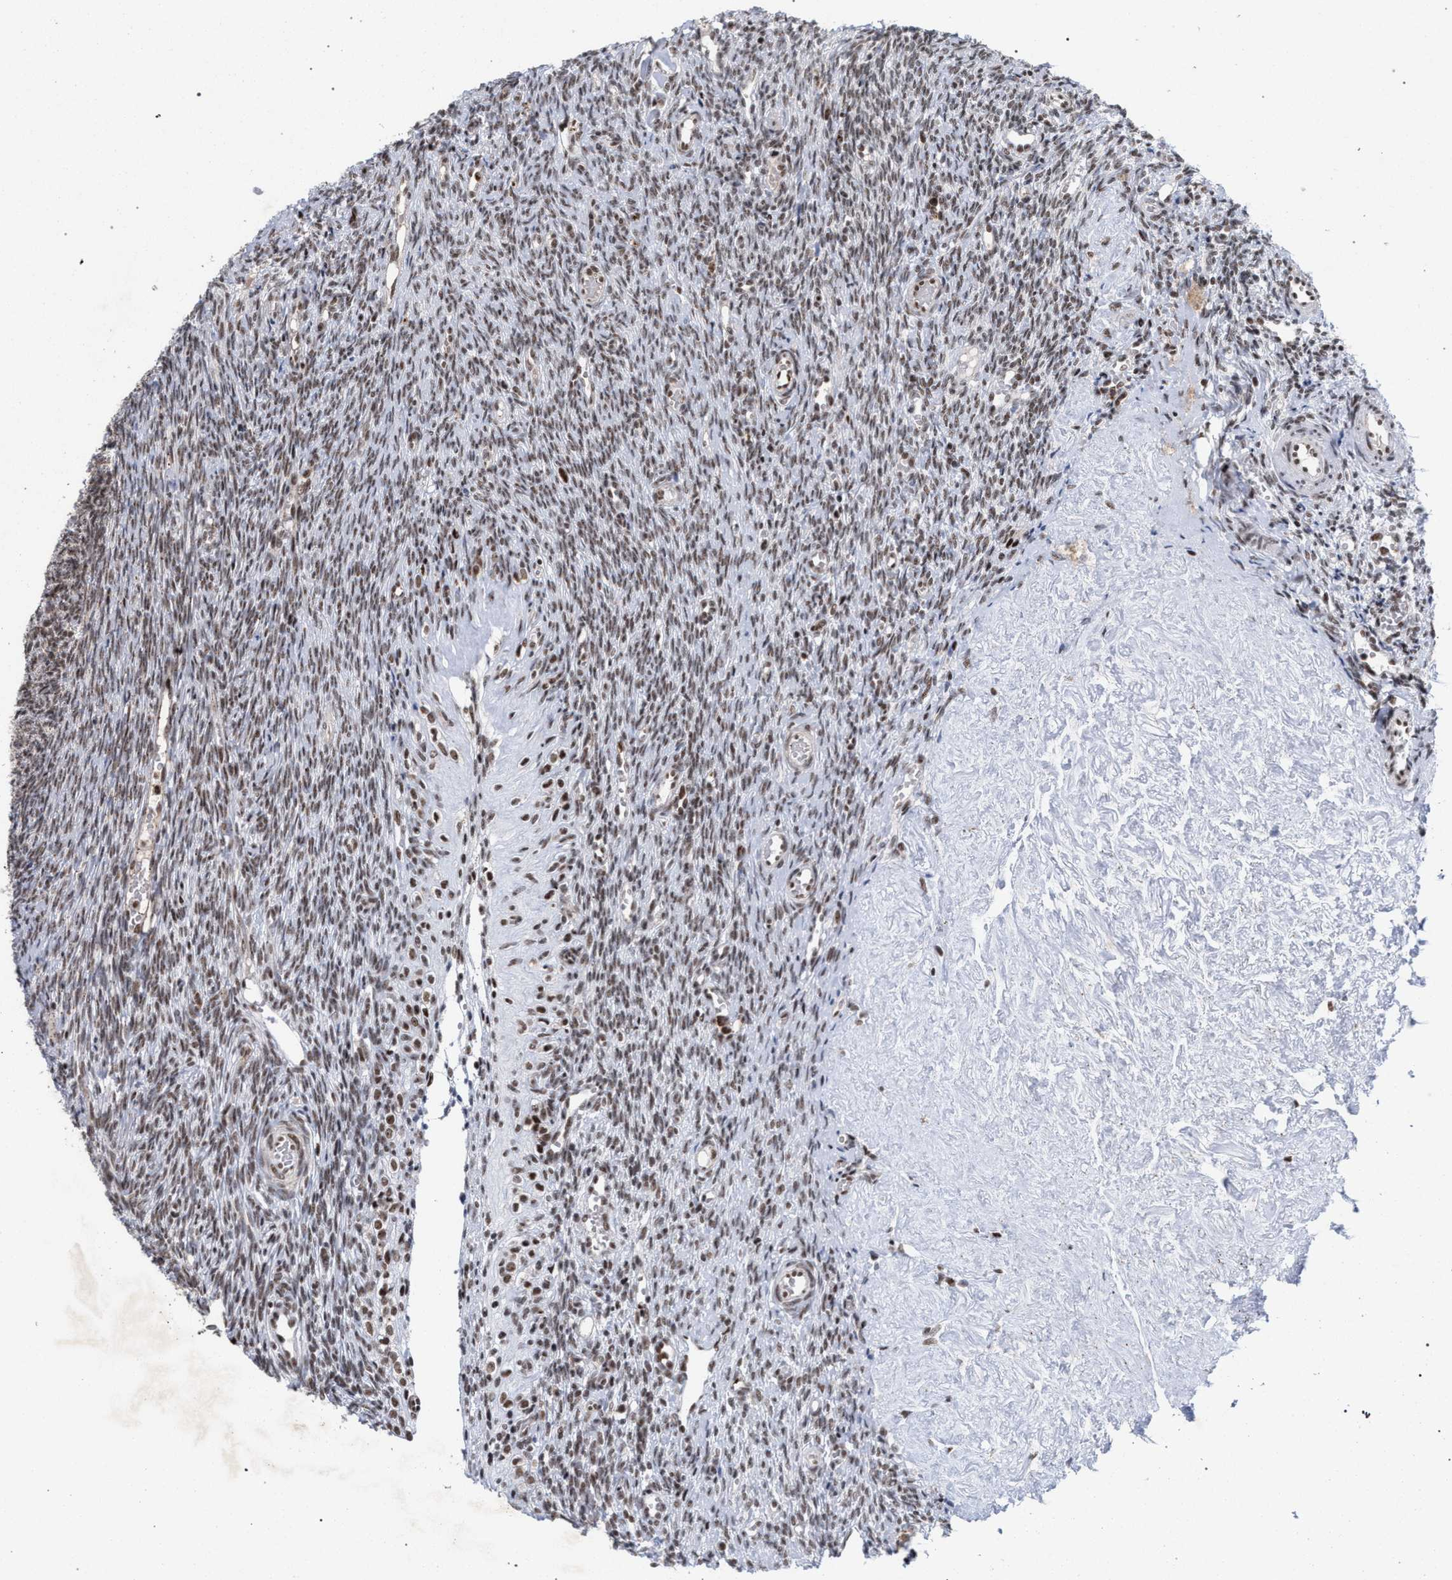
{"staining": {"intensity": "moderate", "quantity": ">75%", "location": "nuclear"}, "tissue": "ovary", "cell_type": "Follicle cells", "image_type": "normal", "snomed": [{"axis": "morphology", "description": "Normal tissue, NOS"}, {"axis": "topography", "description": "Ovary"}], "caption": "A medium amount of moderate nuclear staining is seen in approximately >75% of follicle cells in benign ovary.", "gene": "SCAF4", "patient": {"sex": "female", "age": 41}}